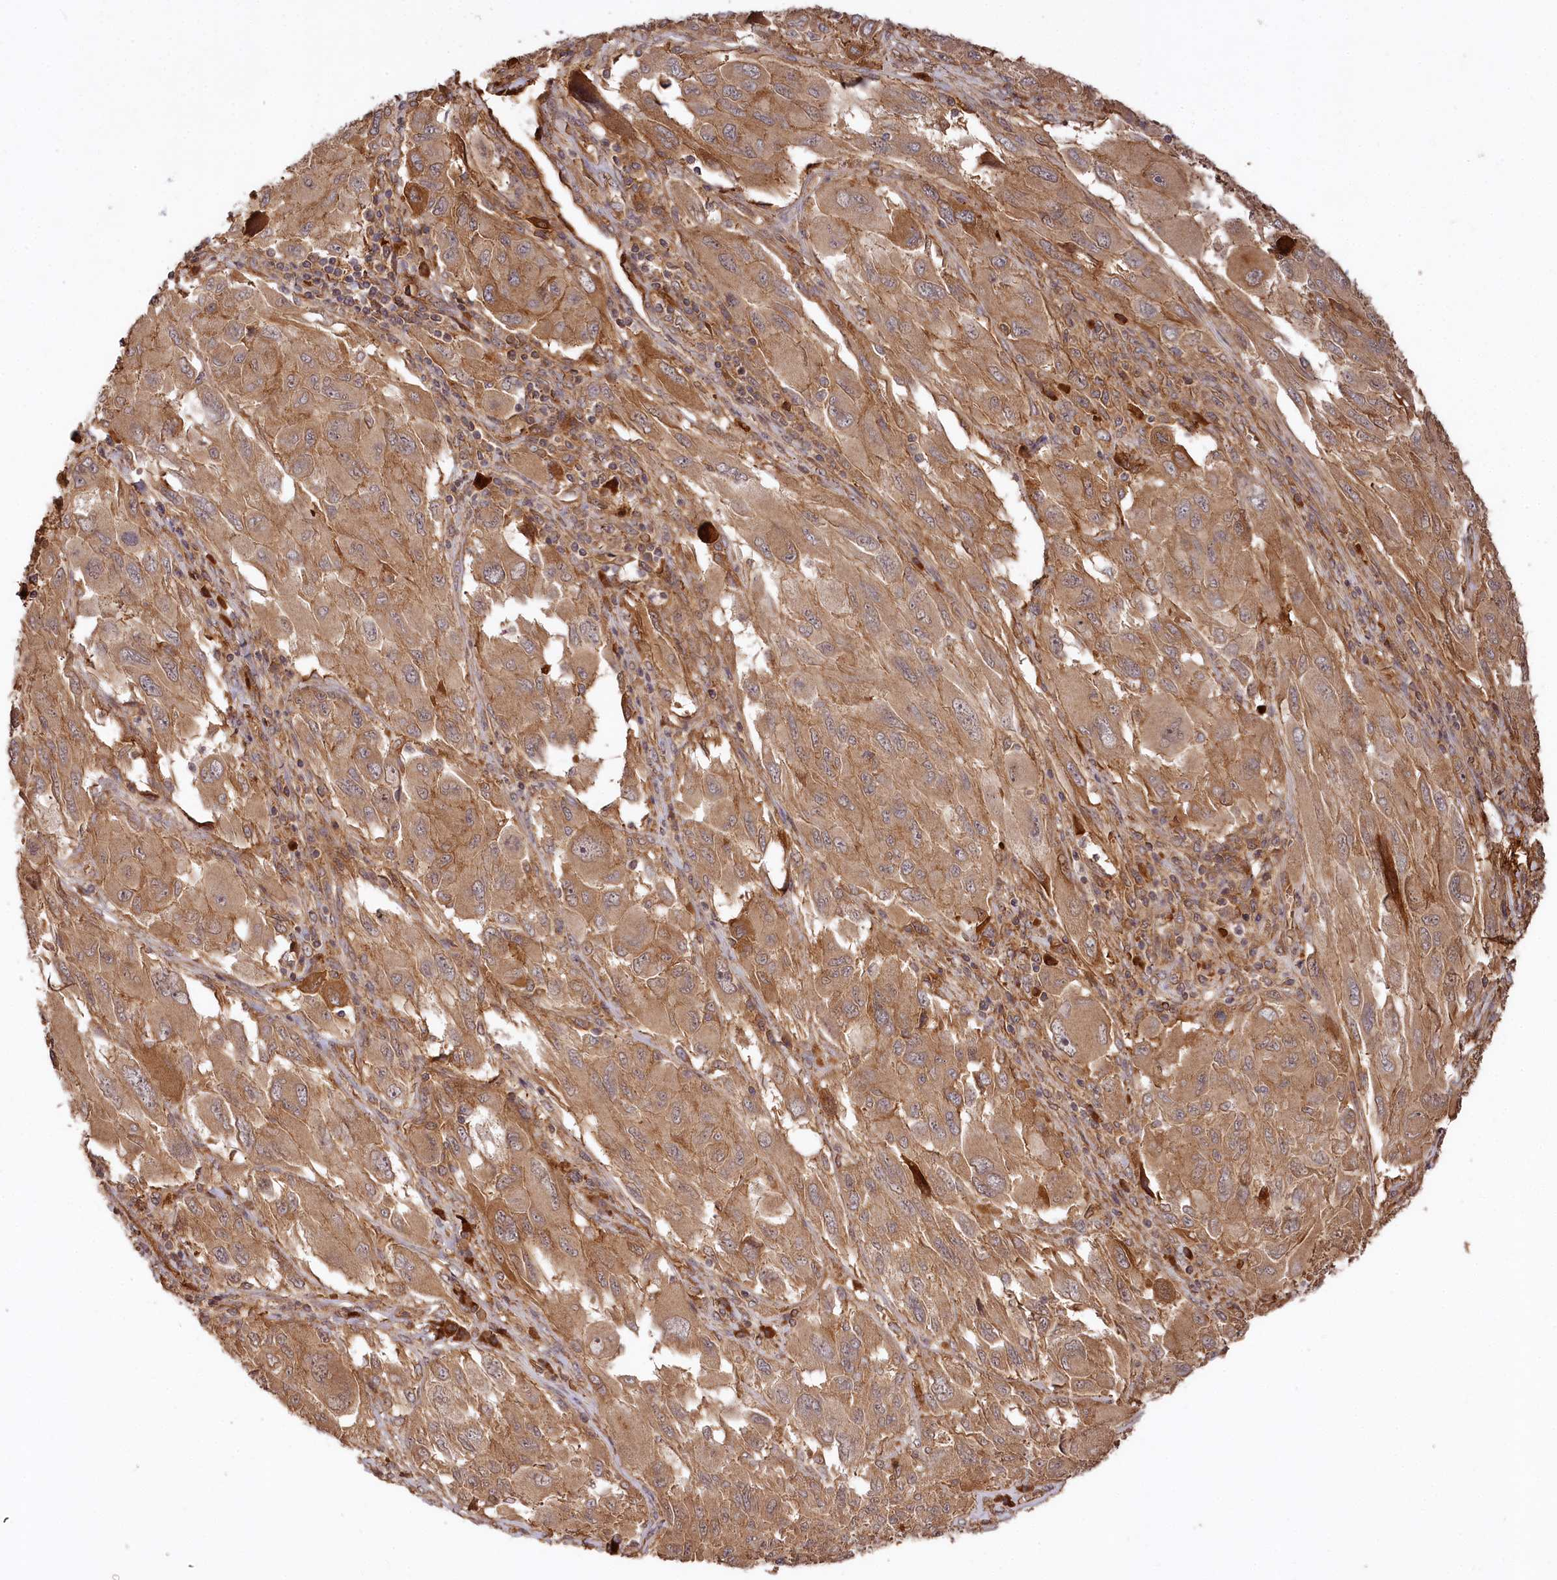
{"staining": {"intensity": "moderate", "quantity": ">75%", "location": "cytoplasmic/membranous"}, "tissue": "melanoma", "cell_type": "Tumor cells", "image_type": "cancer", "snomed": [{"axis": "morphology", "description": "Malignant melanoma, NOS"}, {"axis": "topography", "description": "Skin"}], "caption": "Malignant melanoma tissue demonstrates moderate cytoplasmic/membranous positivity in approximately >75% of tumor cells", "gene": "MCF2L2", "patient": {"sex": "female", "age": 91}}